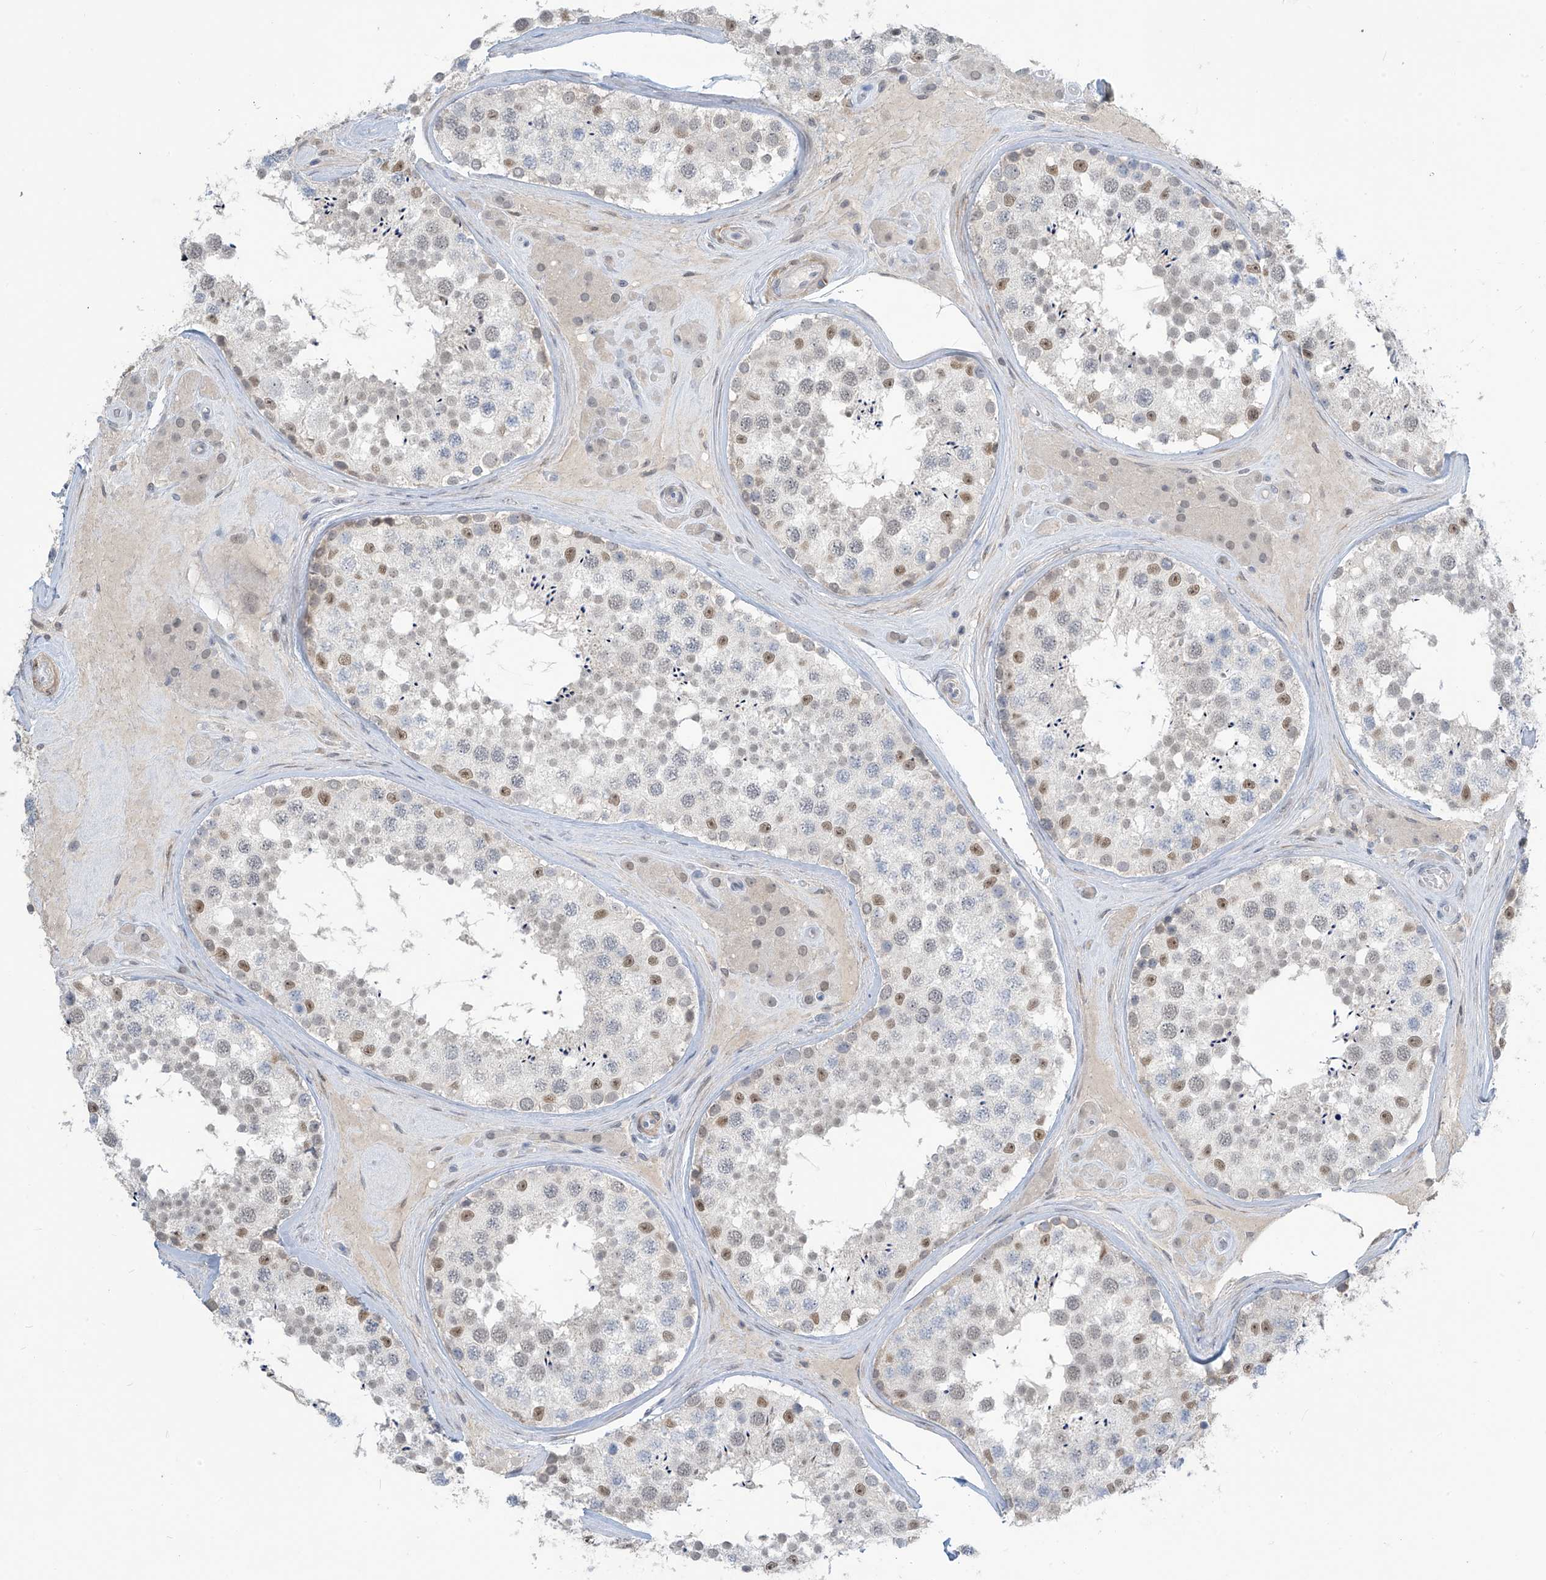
{"staining": {"intensity": "moderate", "quantity": "25%-75%", "location": "nuclear"}, "tissue": "testis", "cell_type": "Cells in seminiferous ducts", "image_type": "normal", "snomed": [{"axis": "morphology", "description": "Normal tissue, NOS"}, {"axis": "topography", "description": "Testis"}], "caption": "Immunohistochemical staining of normal testis displays moderate nuclear protein positivity in approximately 25%-75% of cells in seminiferous ducts. (brown staining indicates protein expression, while blue staining denotes nuclei).", "gene": "METAP1D", "patient": {"sex": "male", "age": 46}}